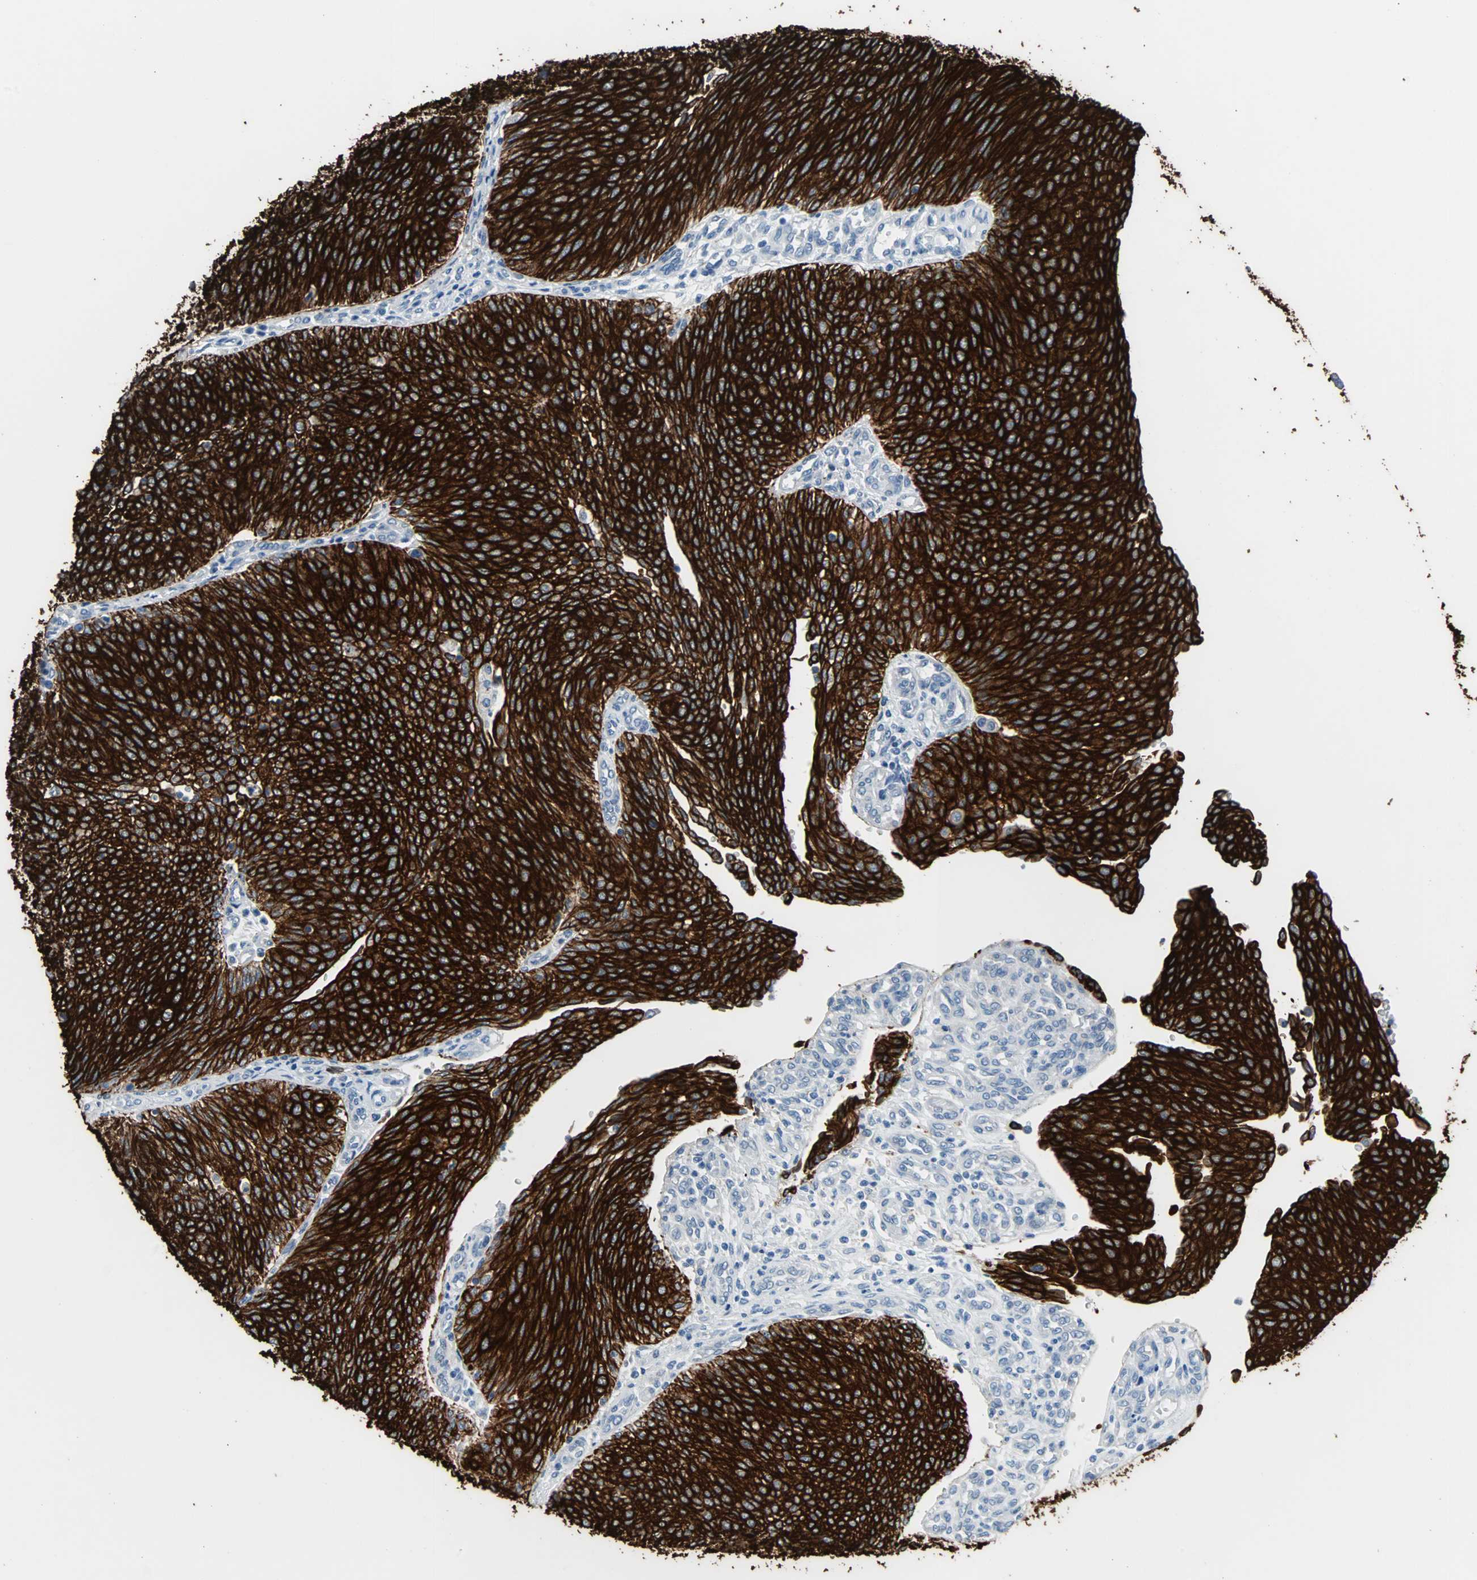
{"staining": {"intensity": "strong", "quantity": ">75%", "location": "cytoplasmic/membranous"}, "tissue": "urothelial cancer", "cell_type": "Tumor cells", "image_type": "cancer", "snomed": [{"axis": "morphology", "description": "Urothelial carcinoma, Low grade"}, {"axis": "topography", "description": "Urinary bladder"}], "caption": "The photomicrograph shows immunohistochemical staining of urothelial carcinoma (low-grade). There is strong cytoplasmic/membranous positivity is identified in about >75% of tumor cells.", "gene": "KRT7", "patient": {"sex": "female", "age": 79}}